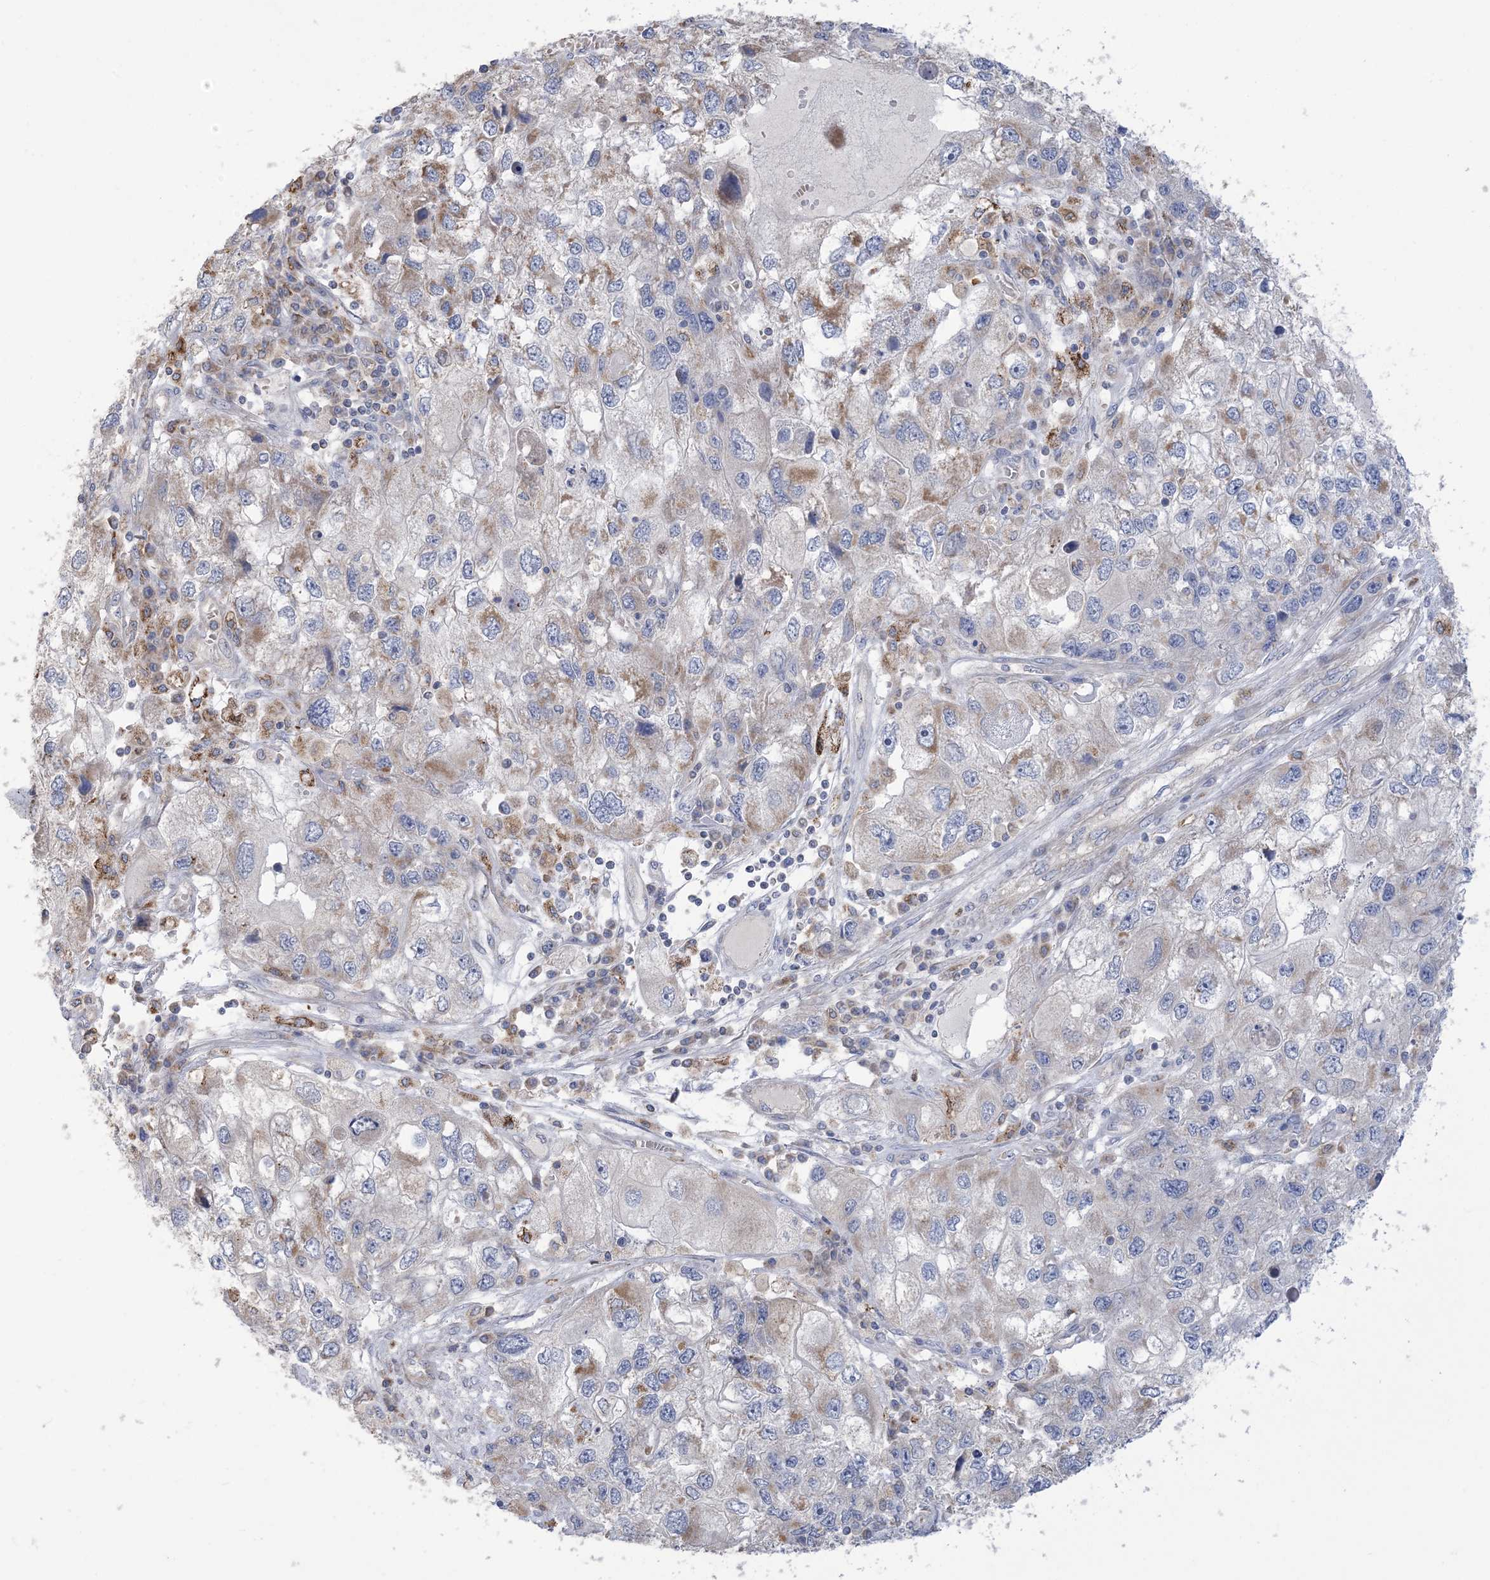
{"staining": {"intensity": "moderate", "quantity": "<25%", "location": "cytoplasmic/membranous"}, "tissue": "endometrial cancer", "cell_type": "Tumor cells", "image_type": "cancer", "snomed": [{"axis": "morphology", "description": "Adenocarcinoma, NOS"}, {"axis": "topography", "description": "Endometrium"}], "caption": "An immunohistochemistry micrograph of tumor tissue is shown. Protein staining in brown highlights moderate cytoplasmic/membranous positivity in endometrial adenocarcinoma within tumor cells.", "gene": "CLEC16A", "patient": {"sex": "female", "age": 49}}